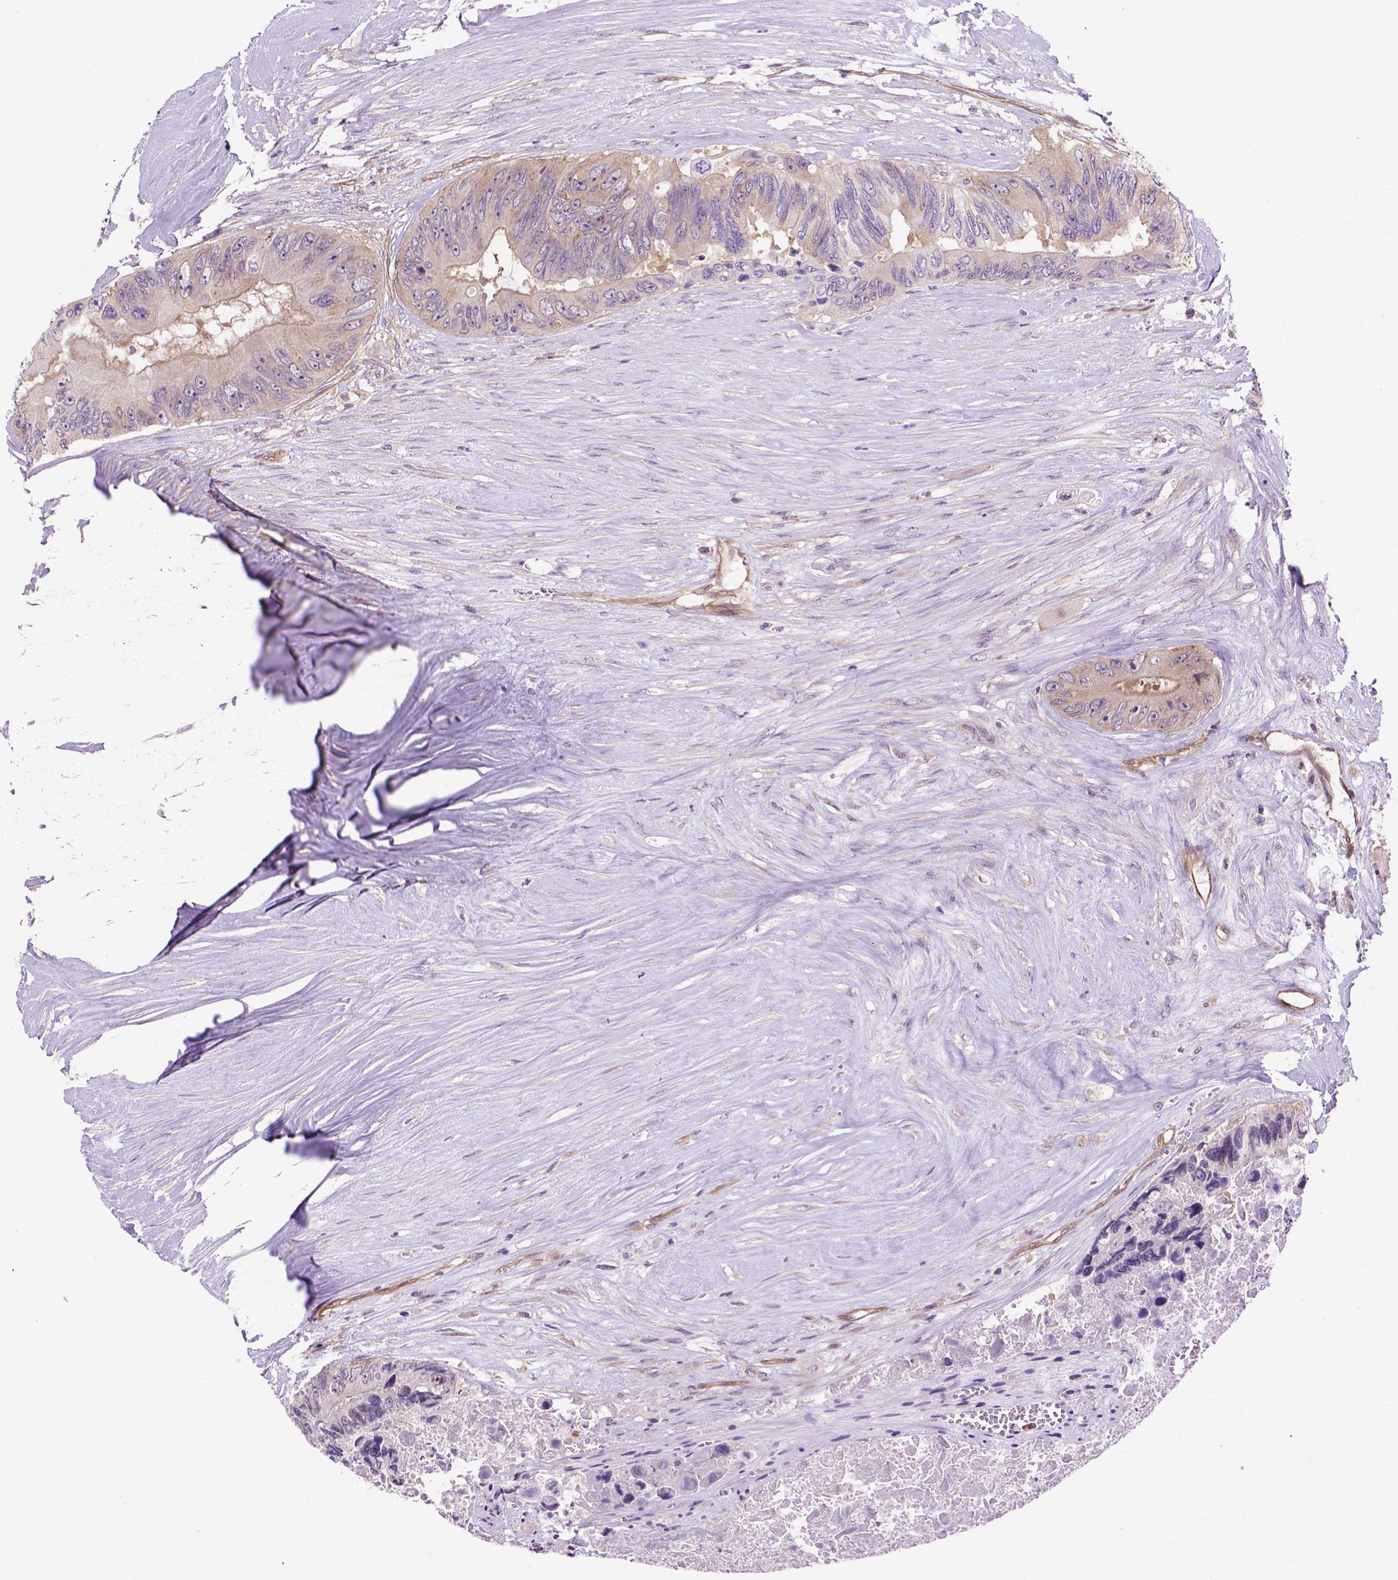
{"staining": {"intensity": "negative", "quantity": "none", "location": "none"}, "tissue": "colorectal cancer", "cell_type": "Tumor cells", "image_type": "cancer", "snomed": [{"axis": "morphology", "description": "Adenocarcinoma, NOS"}, {"axis": "topography", "description": "Colon"}], "caption": "A high-resolution image shows immunohistochemistry (IHC) staining of colorectal cancer, which demonstrates no significant staining in tumor cells. The staining was performed using DAB to visualize the protein expression in brown, while the nuclei were stained in blue with hematoxylin (Magnification: 20x).", "gene": "CASKIN2", "patient": {"sex": "female", "age": 48}}